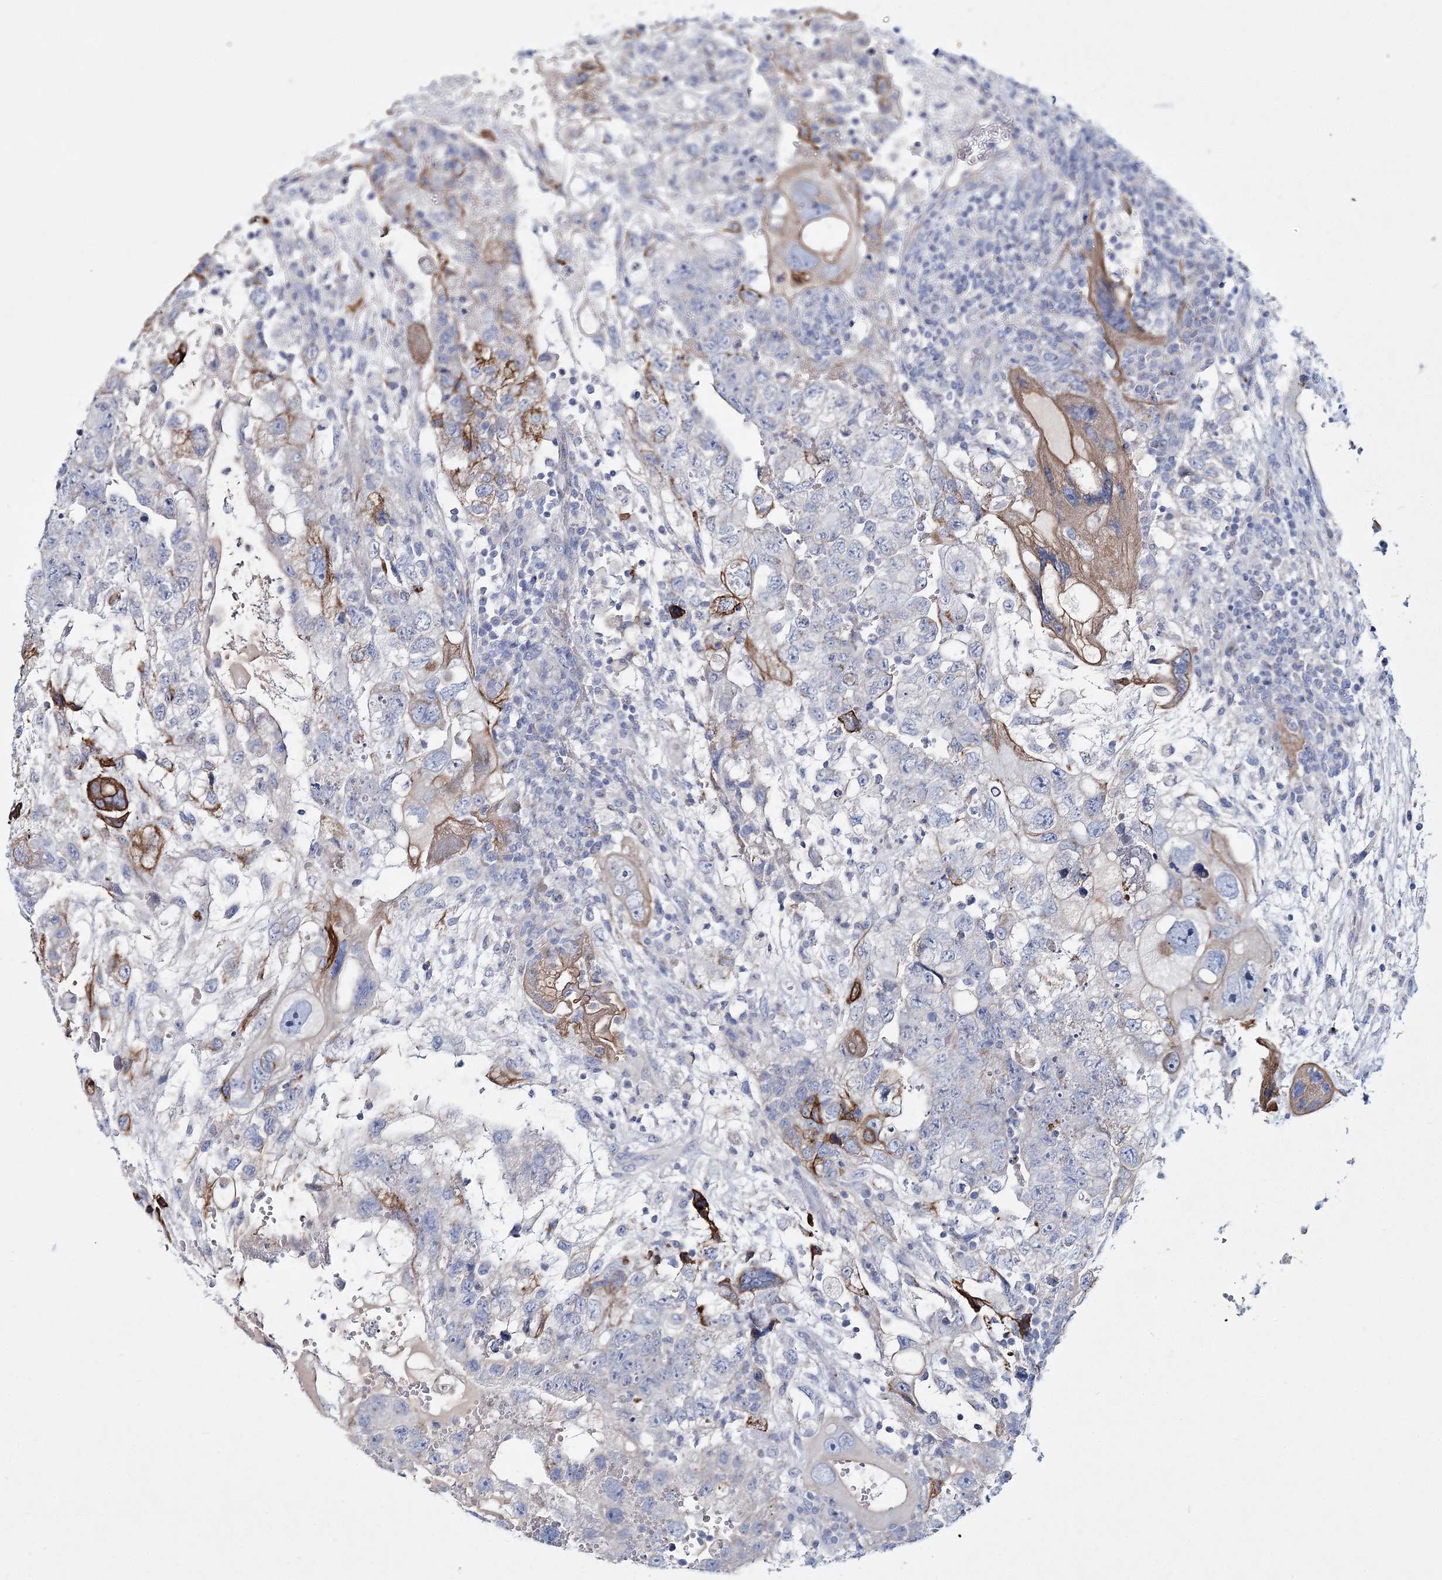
{"staining": {"intensity": "strong", "quantity": "<25%", "location": "cytoplasmic/membranous"}, "tissue": "testis cancer", "cell_type": "Tumor cells", "image_type": "cancer", "snomed": [{"axis": "morphology", "description": "Carcinoma, Embryonal, NOS"}, {"axis": "topography", "description": "Testis"}], "caption": "Immunohistochemistry (IHC) staining of testis cancer, which reveals medium levels of strong cytoplasmic/membranous positivity in about <25% of tumor cells indicating strong cytoplasmic/membranous protein positivity. The staining was performed using DAB (3,3'-diaminobenzidine) (brown) for protein detection and nuclei were counterstained in hematoxylin (blue).", "gene": "ADGRL1", "patient": {"sex": "male", "age": 36}}